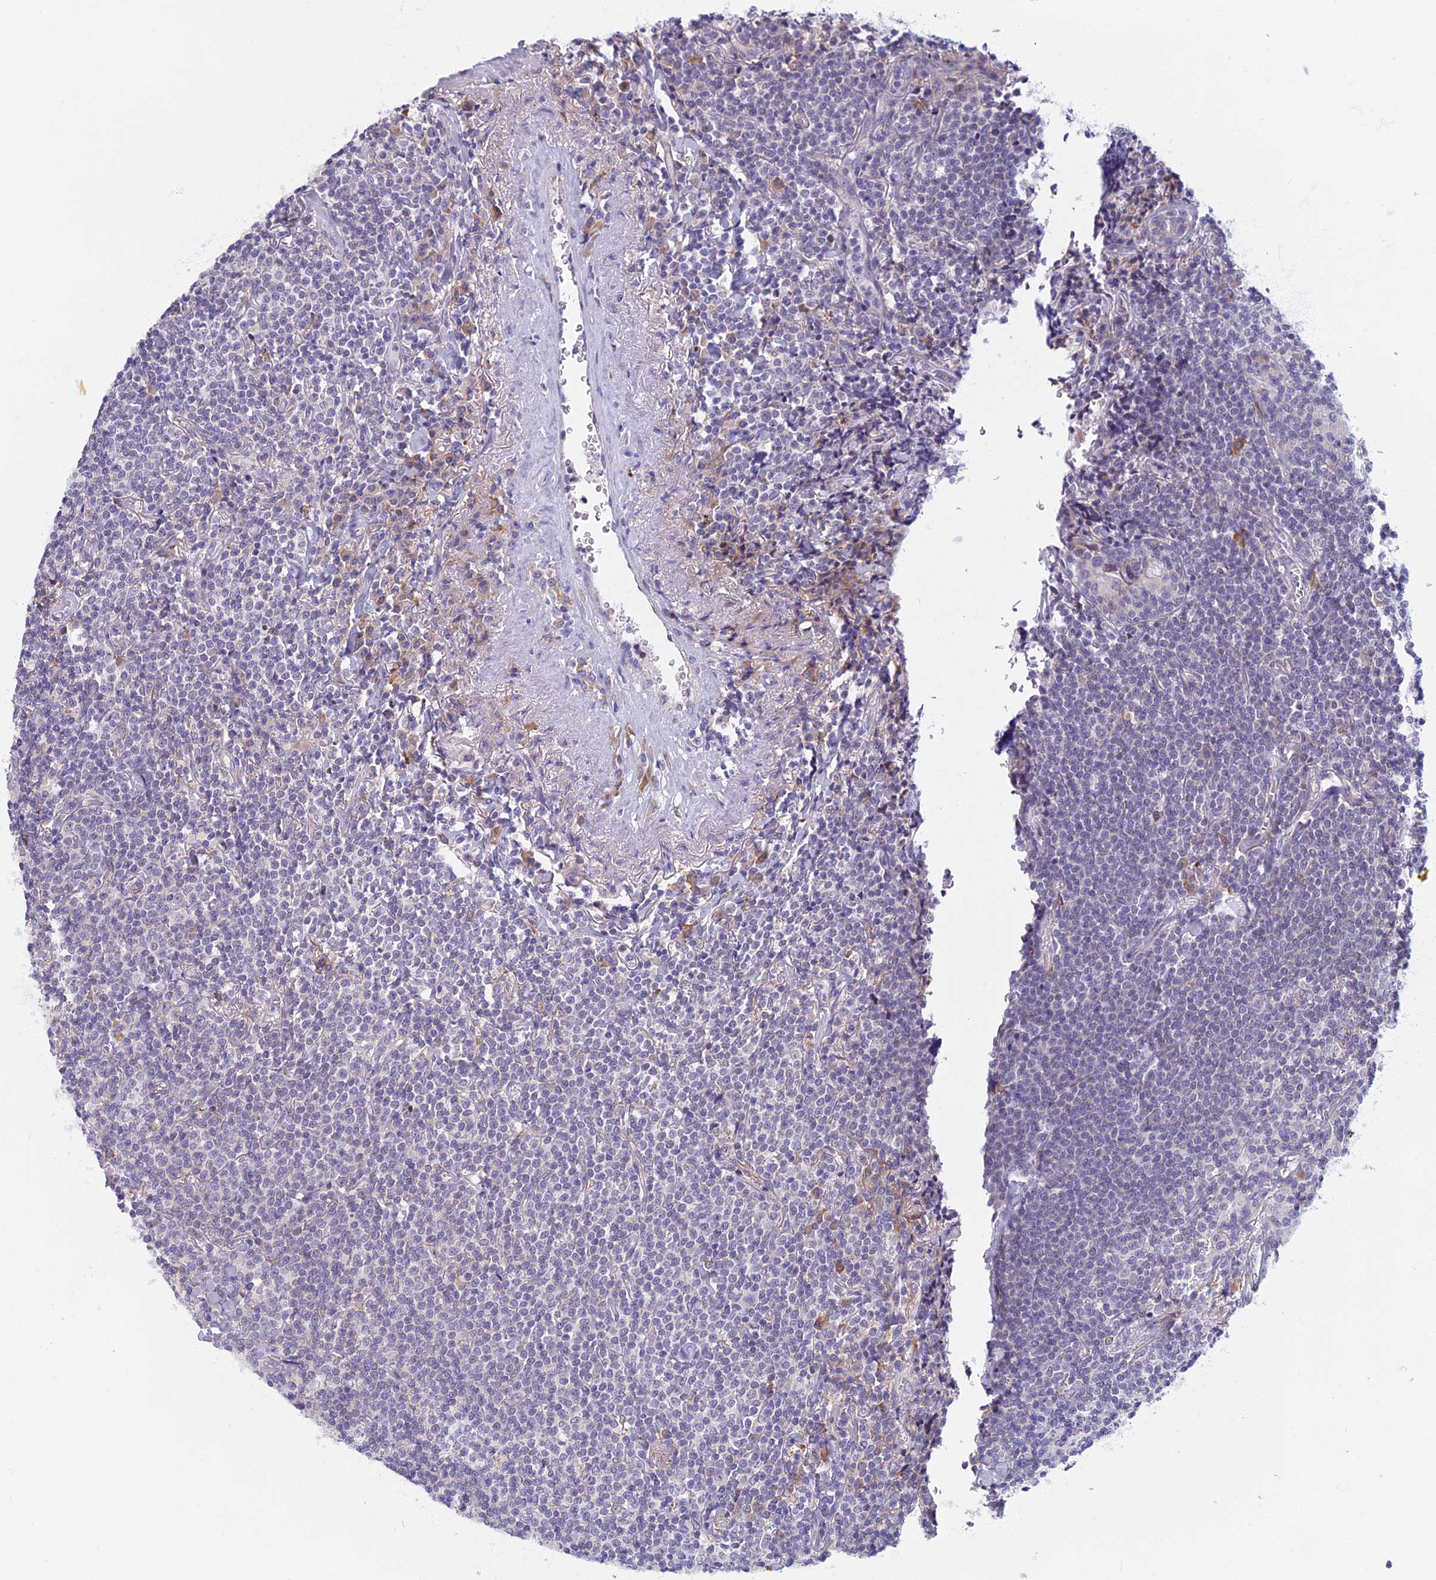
{"staining": {"intensity": "negative", "quantity": "none", "location": "none"}, "tissue": "lymphoma", "cell_type": "Tumor cells", "image_type": "cancer", "snomed": [{"axis": "morphology", "description": "Malignant lymphoma, non-Hodgkin's type, Low grade"}, {"axis": "topography", "description": "Lung"}], "caption": "Immunohistochemical staining of human lymphoma exhibits no significant expression in tumor cells. (IHC, brightfield microscopy, high magnification).", "gene": "DDX51", "patient": {"sex": "female", "age": 71}}